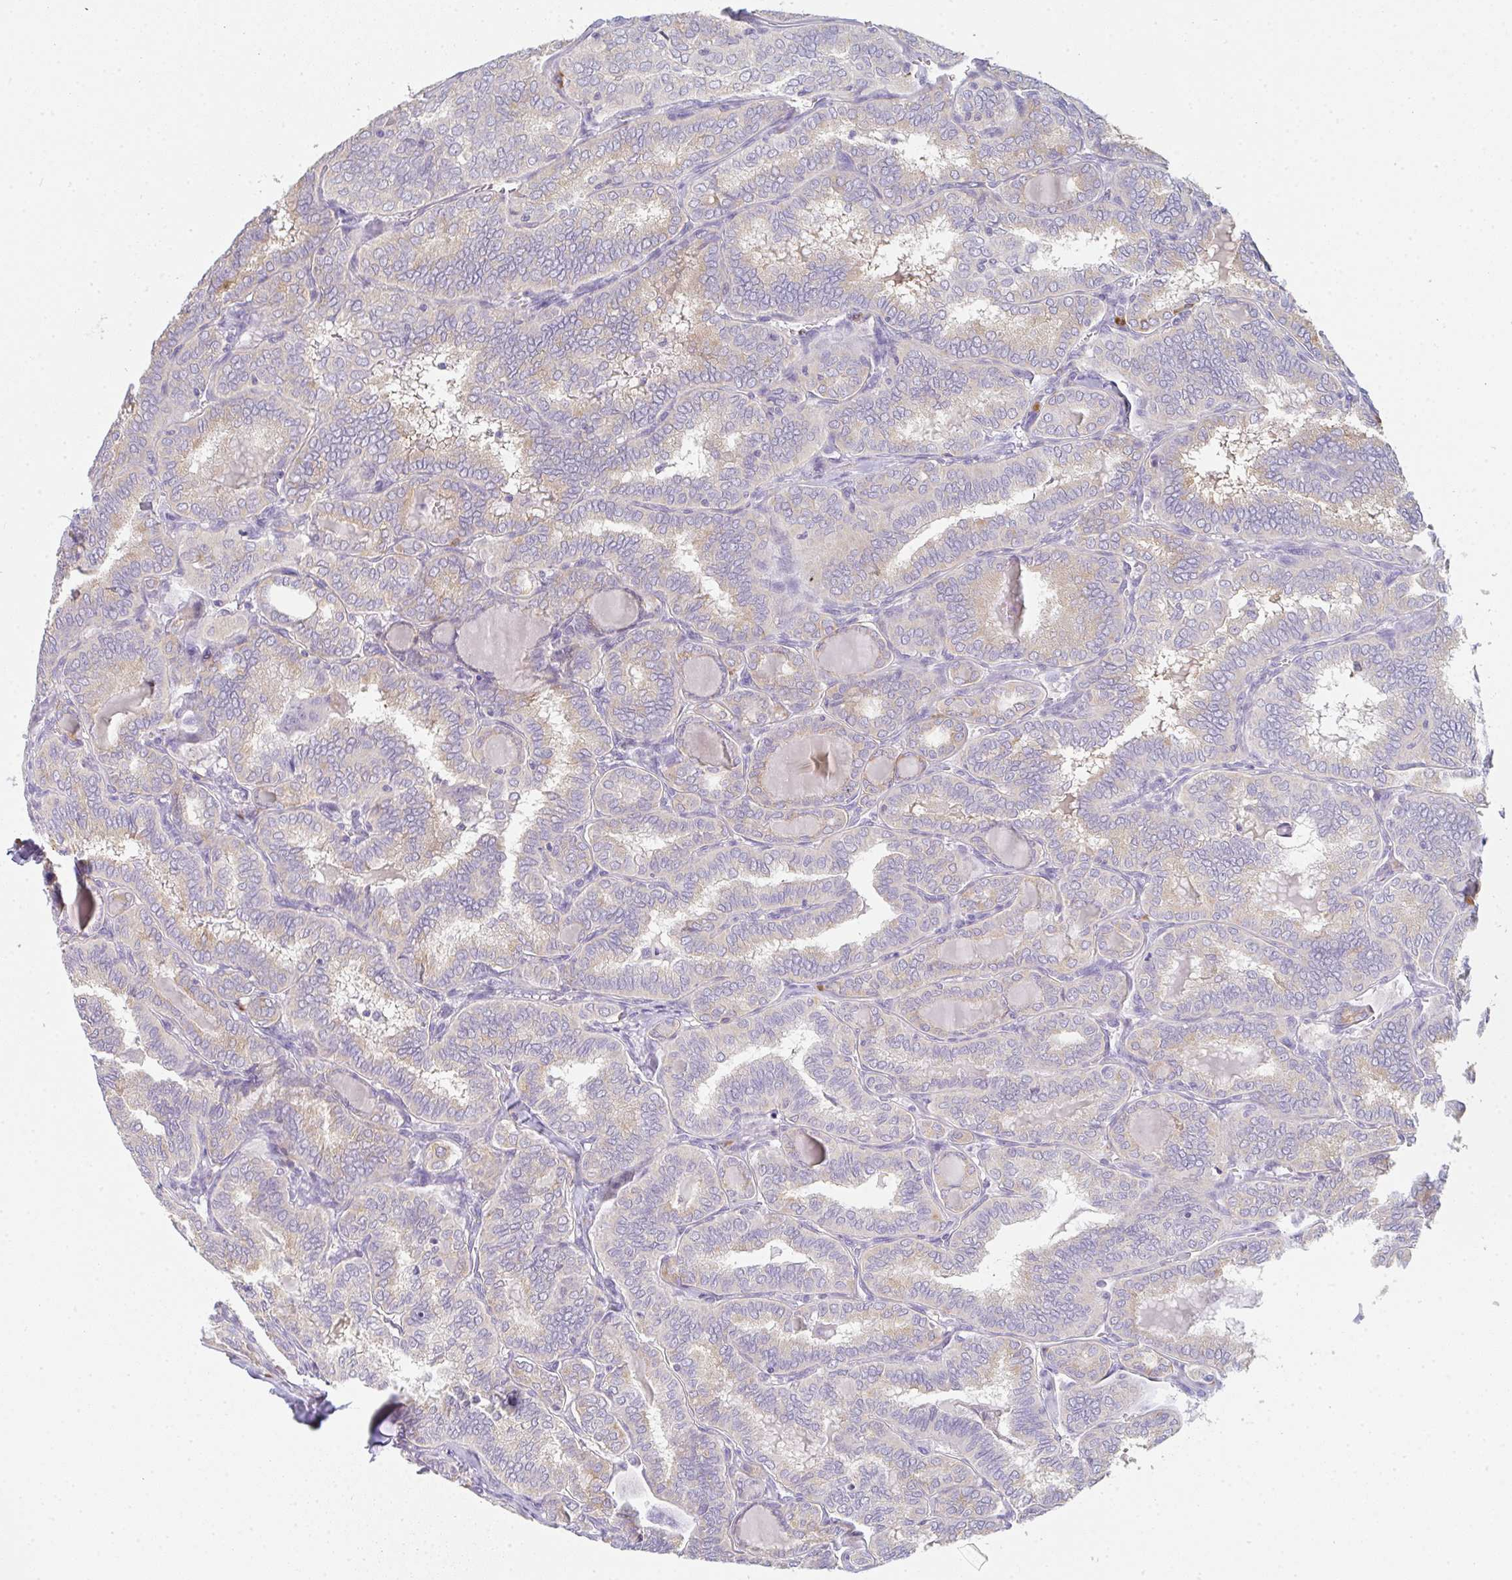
{"staining": {"intensity": "weak", "quantity": "25%-75%", "location": "cytoplasmic/membranous"}, "tissue": "thyroid cancer", "cell_type": "Tumor cells", "image_type": "cancer", "snomed": [{"axis": "morphology", "description": "Papillary adenocarcinoma, NOS"}, {"axis": "topography", "description": "Thyroid gland"}], "caption": "Protein expression analysis of human thyroid cancer (papillary adenocarcinoma) reveals weak cytoplasmic/membranous expression in about 25%-75% of tumor cells.", "gene": "ZNF215", "patient": {"sex": "female", "age": 30}}